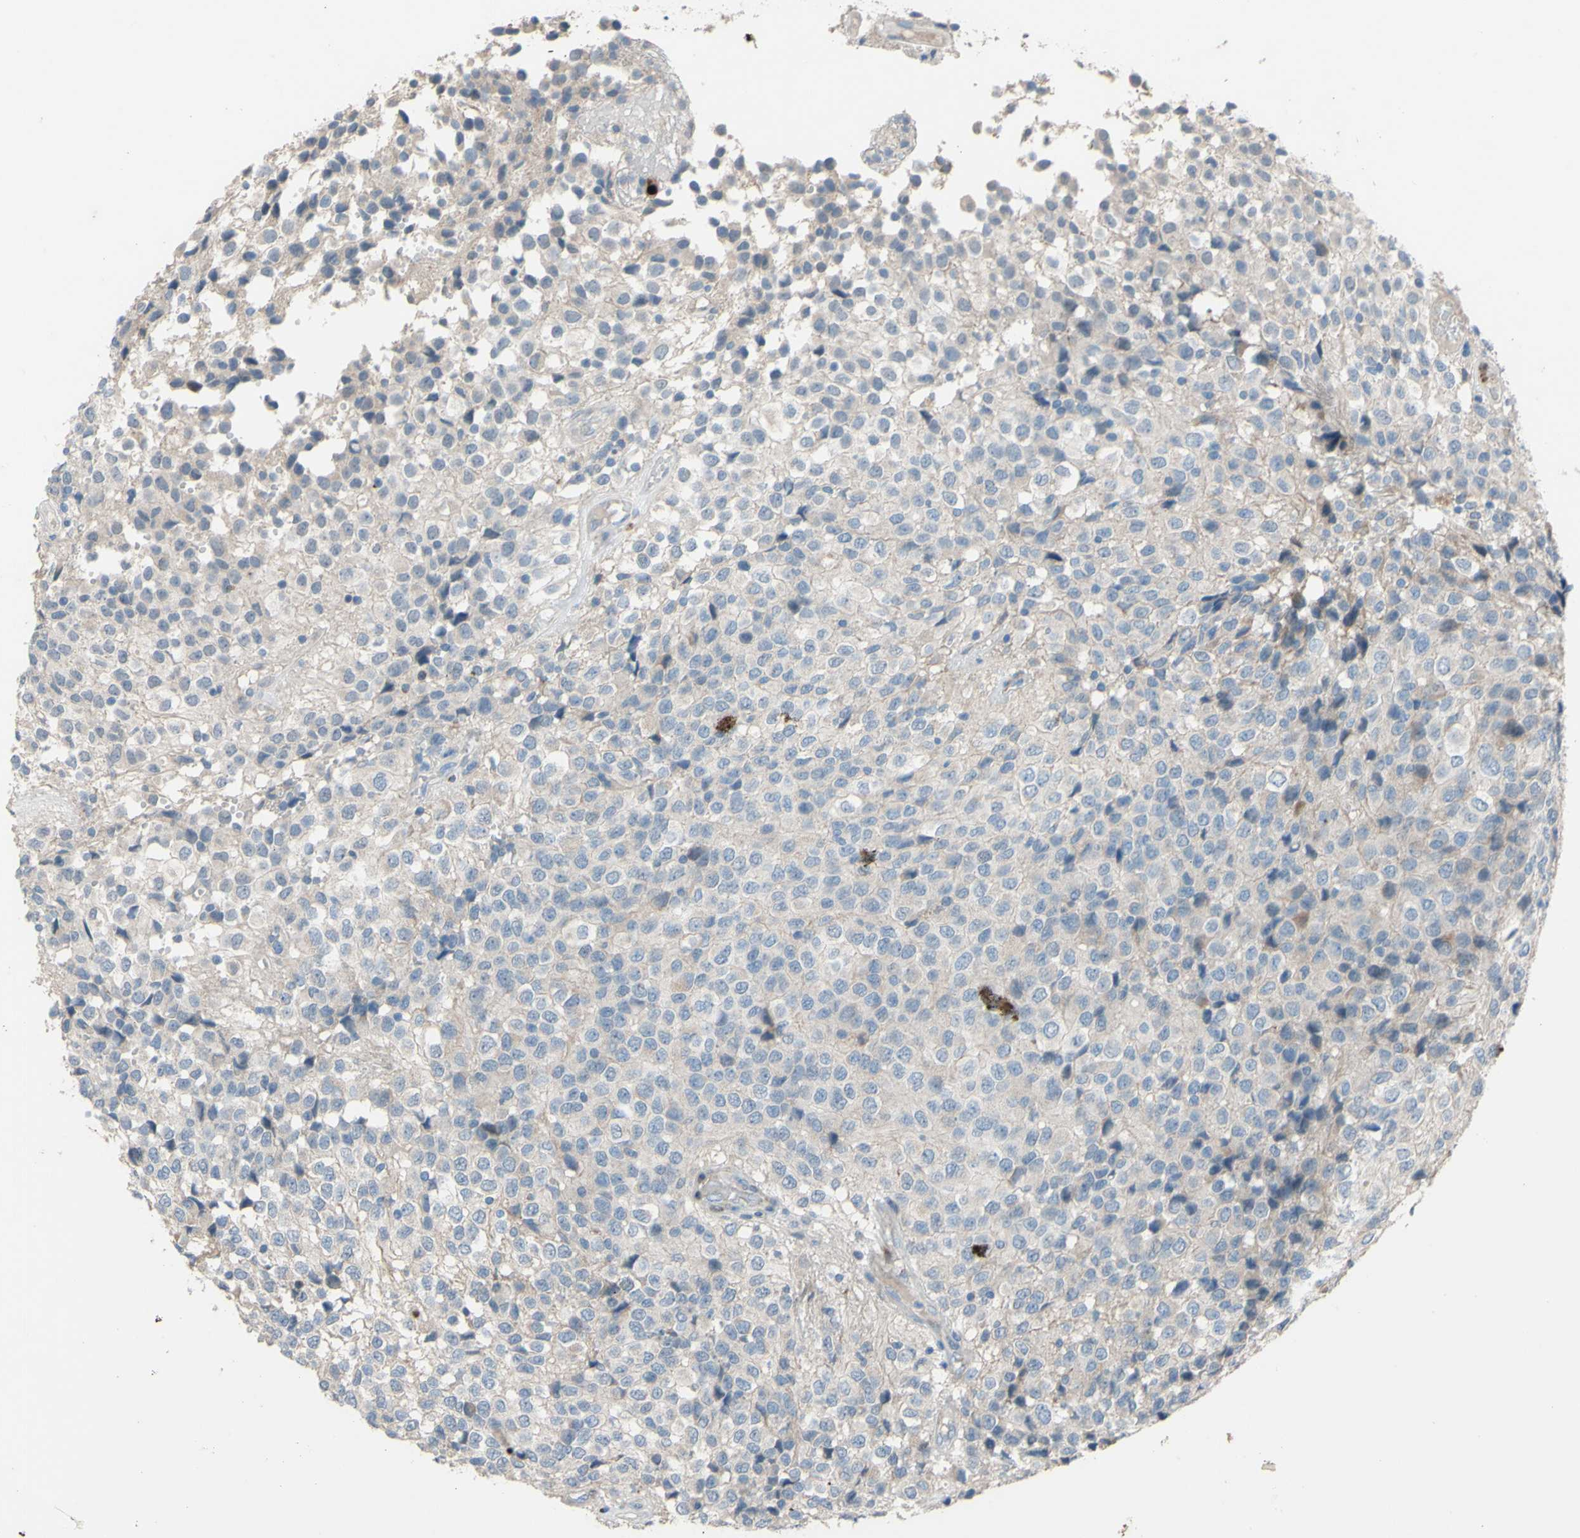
{"staining": {"intensity": "weak", "quantity": "<25%", "location": "cytoplasmic/membranous"}, "tissue": "glioma", "cell_type": "Tumor cells", "image_type": "cancer", "snomed": [{"axis": "morphology", "description": "Glioma, malignant, High grade"}, {"axis": "topography", "description": "Brain"}], "caption": "Immunohistochemistry photomicrograph of glioma stained for a protein (brown), which demonstrates no expression in tumor cells.", "gene": "CDCP1", "patient": {"sex": "male", "age": 32}}